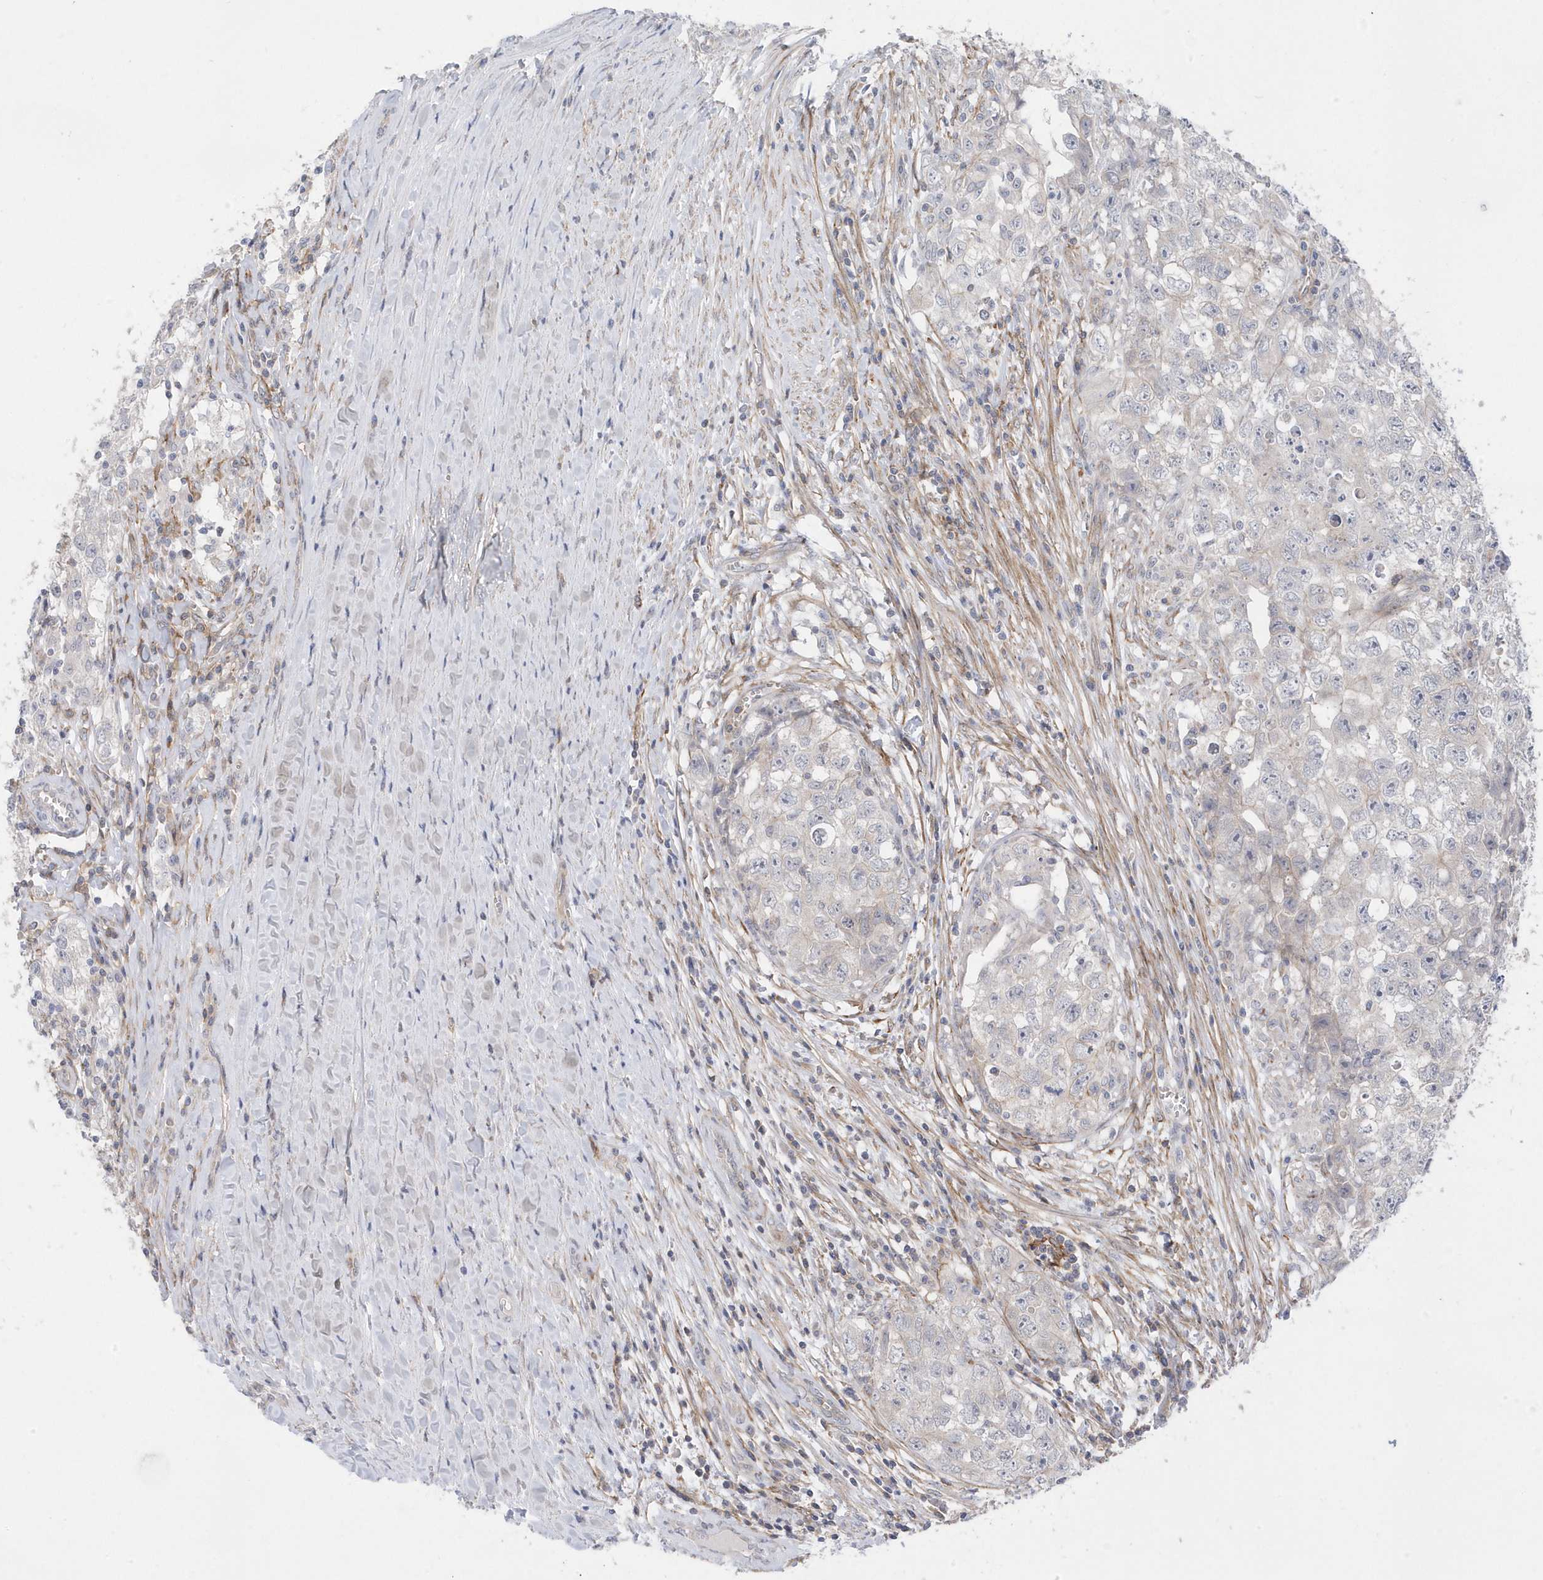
{"staining": {"intensity": "negative", "quantity": "none", "location": "none"}, "tissue": "testis cancer", "cell_type": "Tumor cells", "image_type": "cancer", "snomed": [{"axis": "morphology", "description": "Seminoma, NOS"}, {"axis": "morphology", "description": "Carcinoma, Embryonal, NOS"}, {"axis": "topography", "description": "Testis"}], "caption": "The IHC micrograph has no significant positivity in tumor cells of testis cancer (embryonal carcinoma) tissue.", "gene": "ANAPC1", "patient": {"sex": "male", "age": 43}}